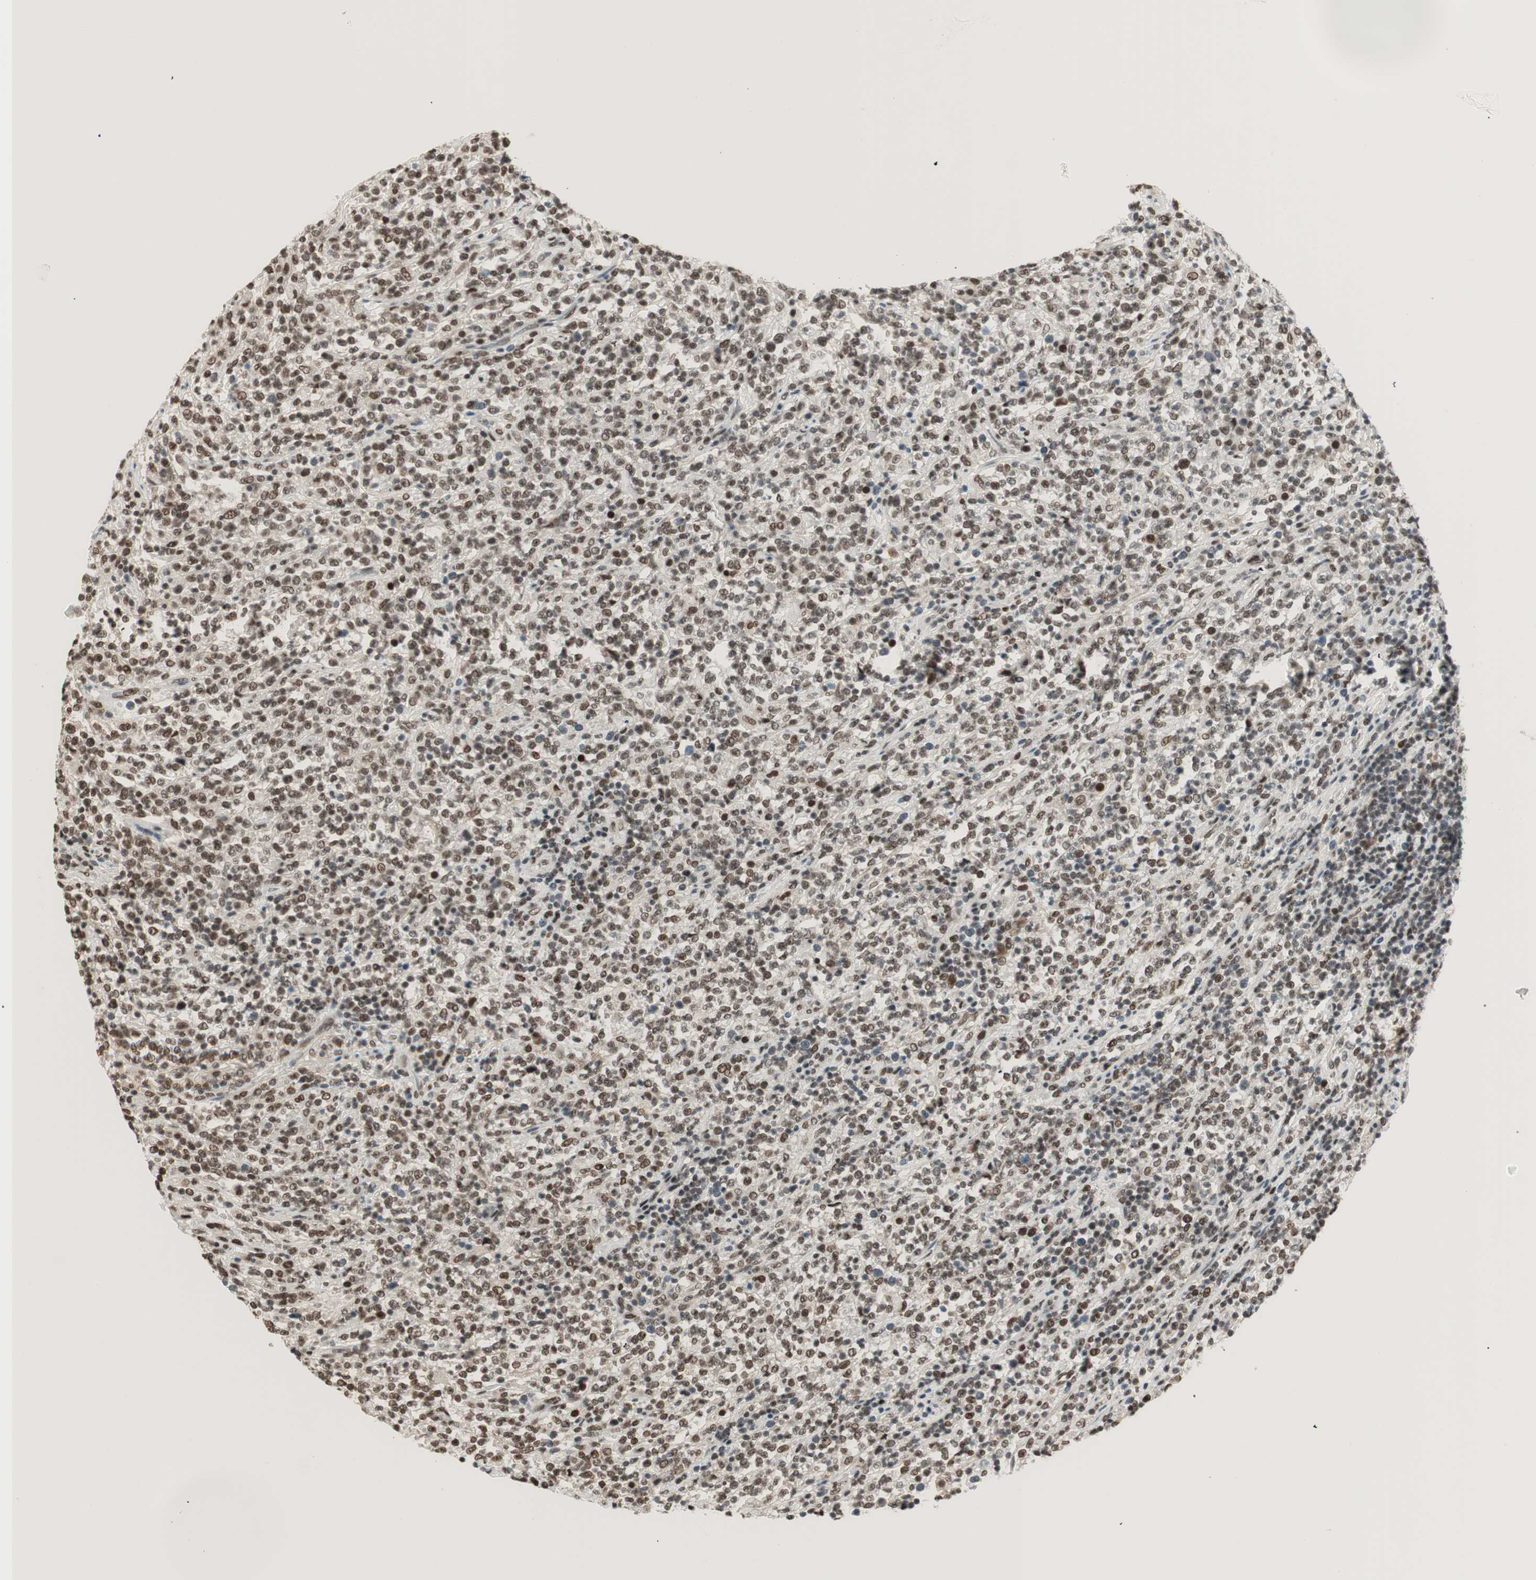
{"staining": {"intensity": "strong", "quantity": ">75%", "location": "nuclear"}, "tissue": "lymphoma", "cell_type": "Tumor cells", "image_type": "cancer", "snomed": [{"axis": "morphology", "description": "Malignant lymphoma, non-Hodgkin's type, High grade"}, {"axis": "topography", "description": "Soft tissue"}], "caption": "High-grade malignant lymphoma, non-Hodgkin's type tissue shows strong nuclear positivity in about >75% of tumor cells, visualized by immunohistochemistry.", "gene": "SMARCE1", "patient": {"sex": "male", "age": 18}}